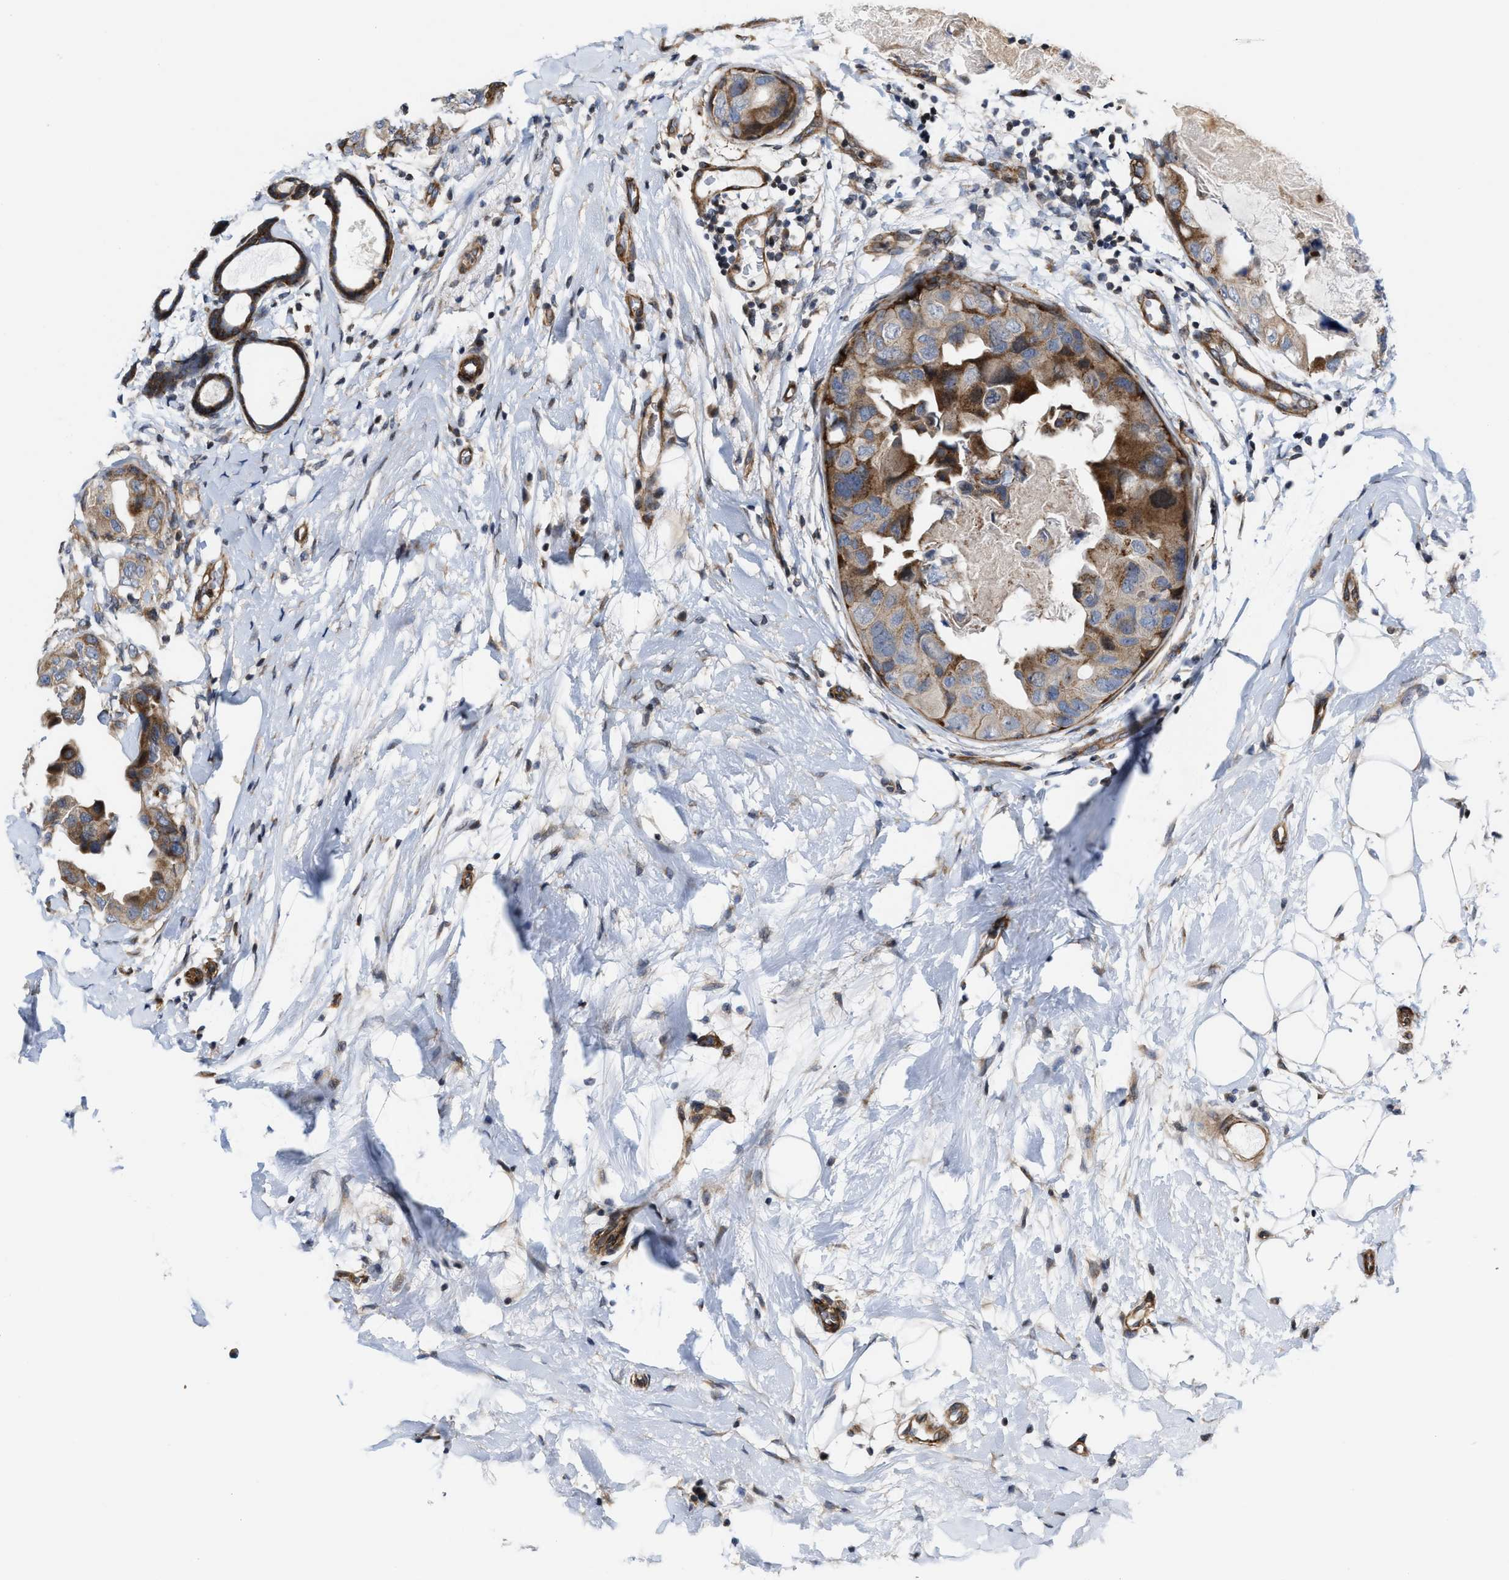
{"staining": {"intensity": "weak", "quantity": ">75%", "location": "cytoplasmic/membranous"}, "tissue": "breast cancer", "cell_type": "Tumor cells", "image_type": "cancer", "snomed": [{"axis": "morphology", "description": "Duct carcinoma"}, {"axis": "topography", "description": "Breast"}], "caption": "Weak cytoplasmic/membranous protein positivity is seen in about >75% of tumor cells in breast cancer (intraductal carcinoma). (brown staining indicates protein expression, while blue staining denotes nuclei).", "gene": "TGFB1I1", "patient": {"sex": "female", "age": 40}}